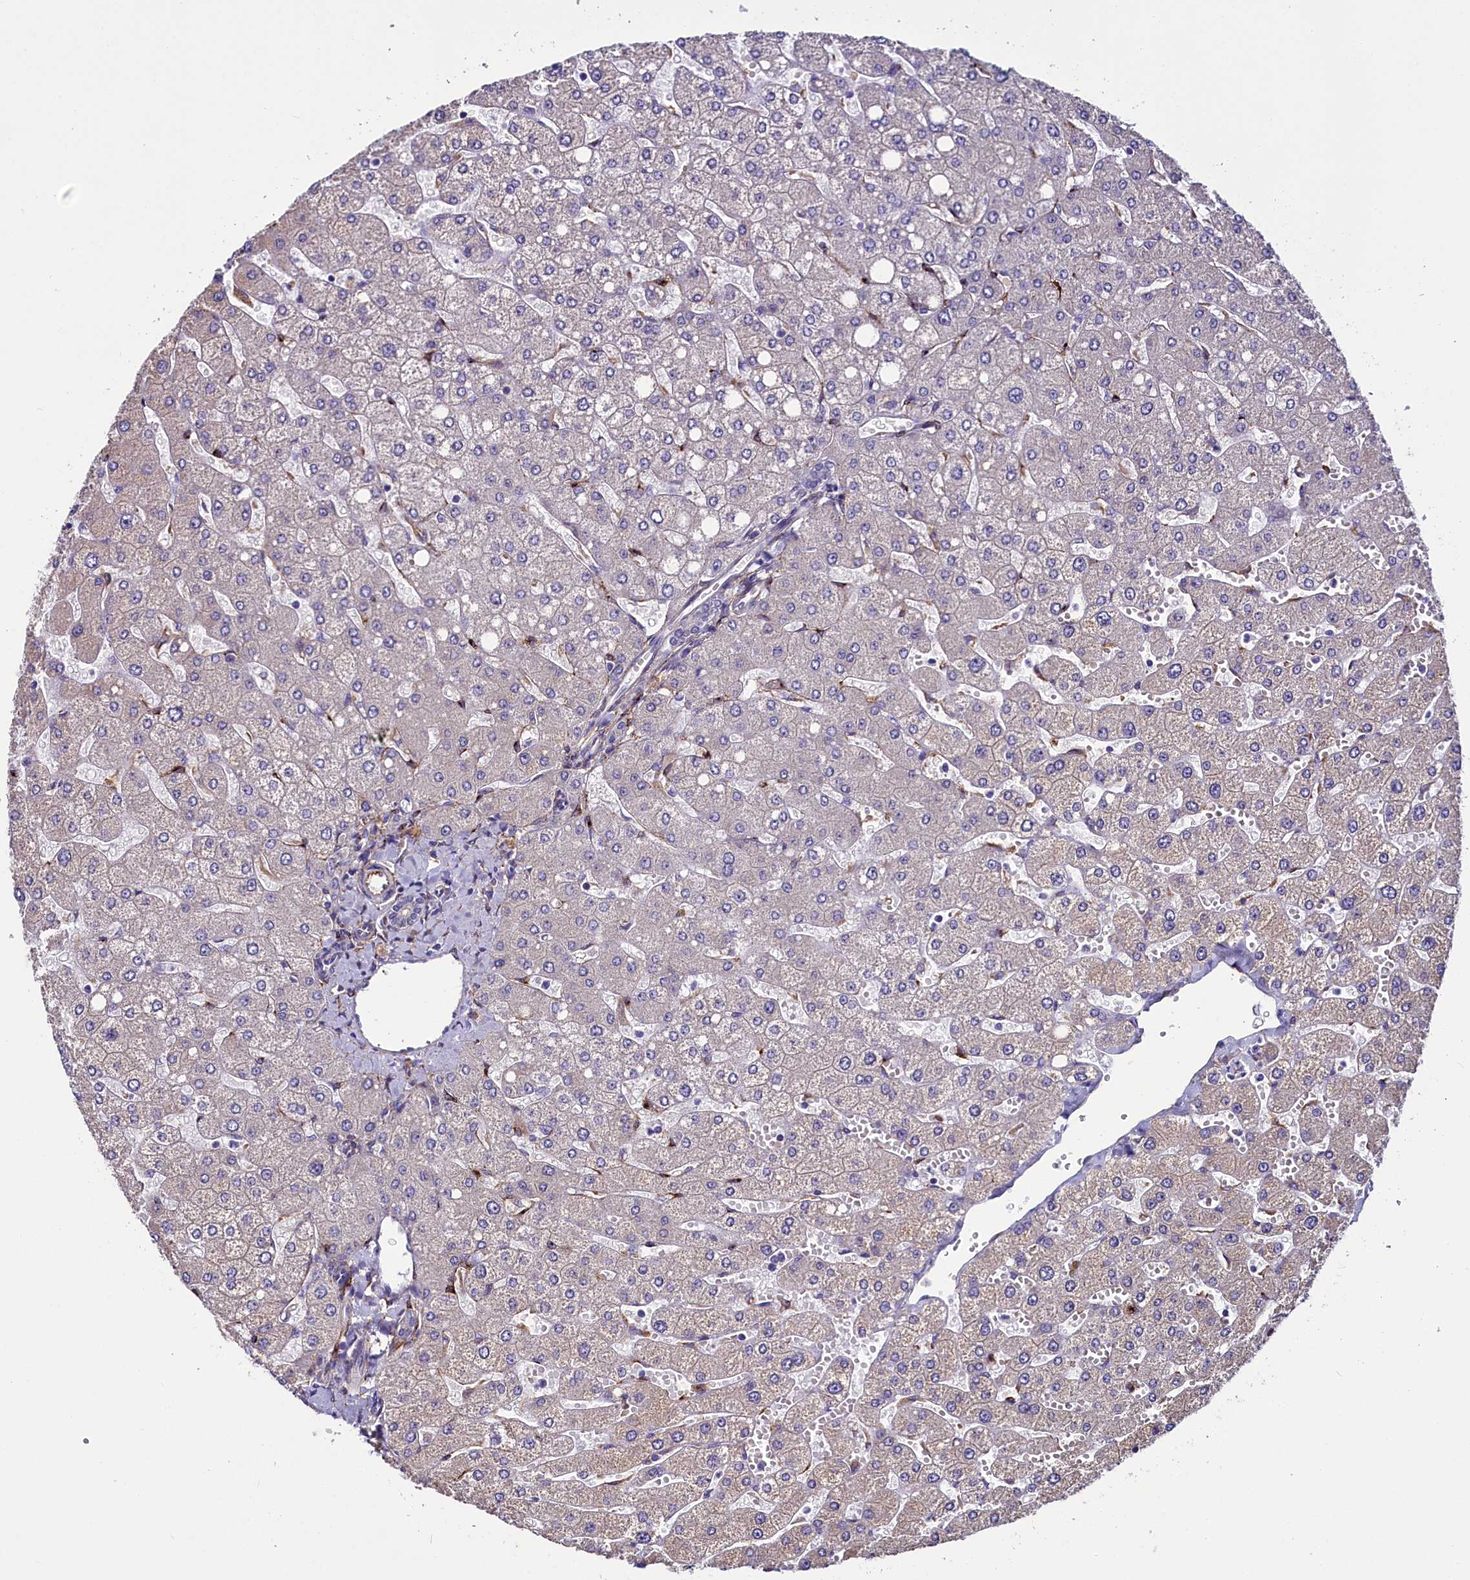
{"staining": {"intensity": "negative", "quantity": "none", "location": "none"}, "tissue": "liver", "cell_type": "Cholangiocytes", "image_type": "normal", "snomed": [{"axis": "morphology", "description": "Normal tissue, NOS"}, {"axis": "topography", "description": "Liver"}], "caption": "Cholangiocytes show no significant protein positivity in benign liver.", "gene": "MRC2", "patient": {"sex": "male", "age": 55}}